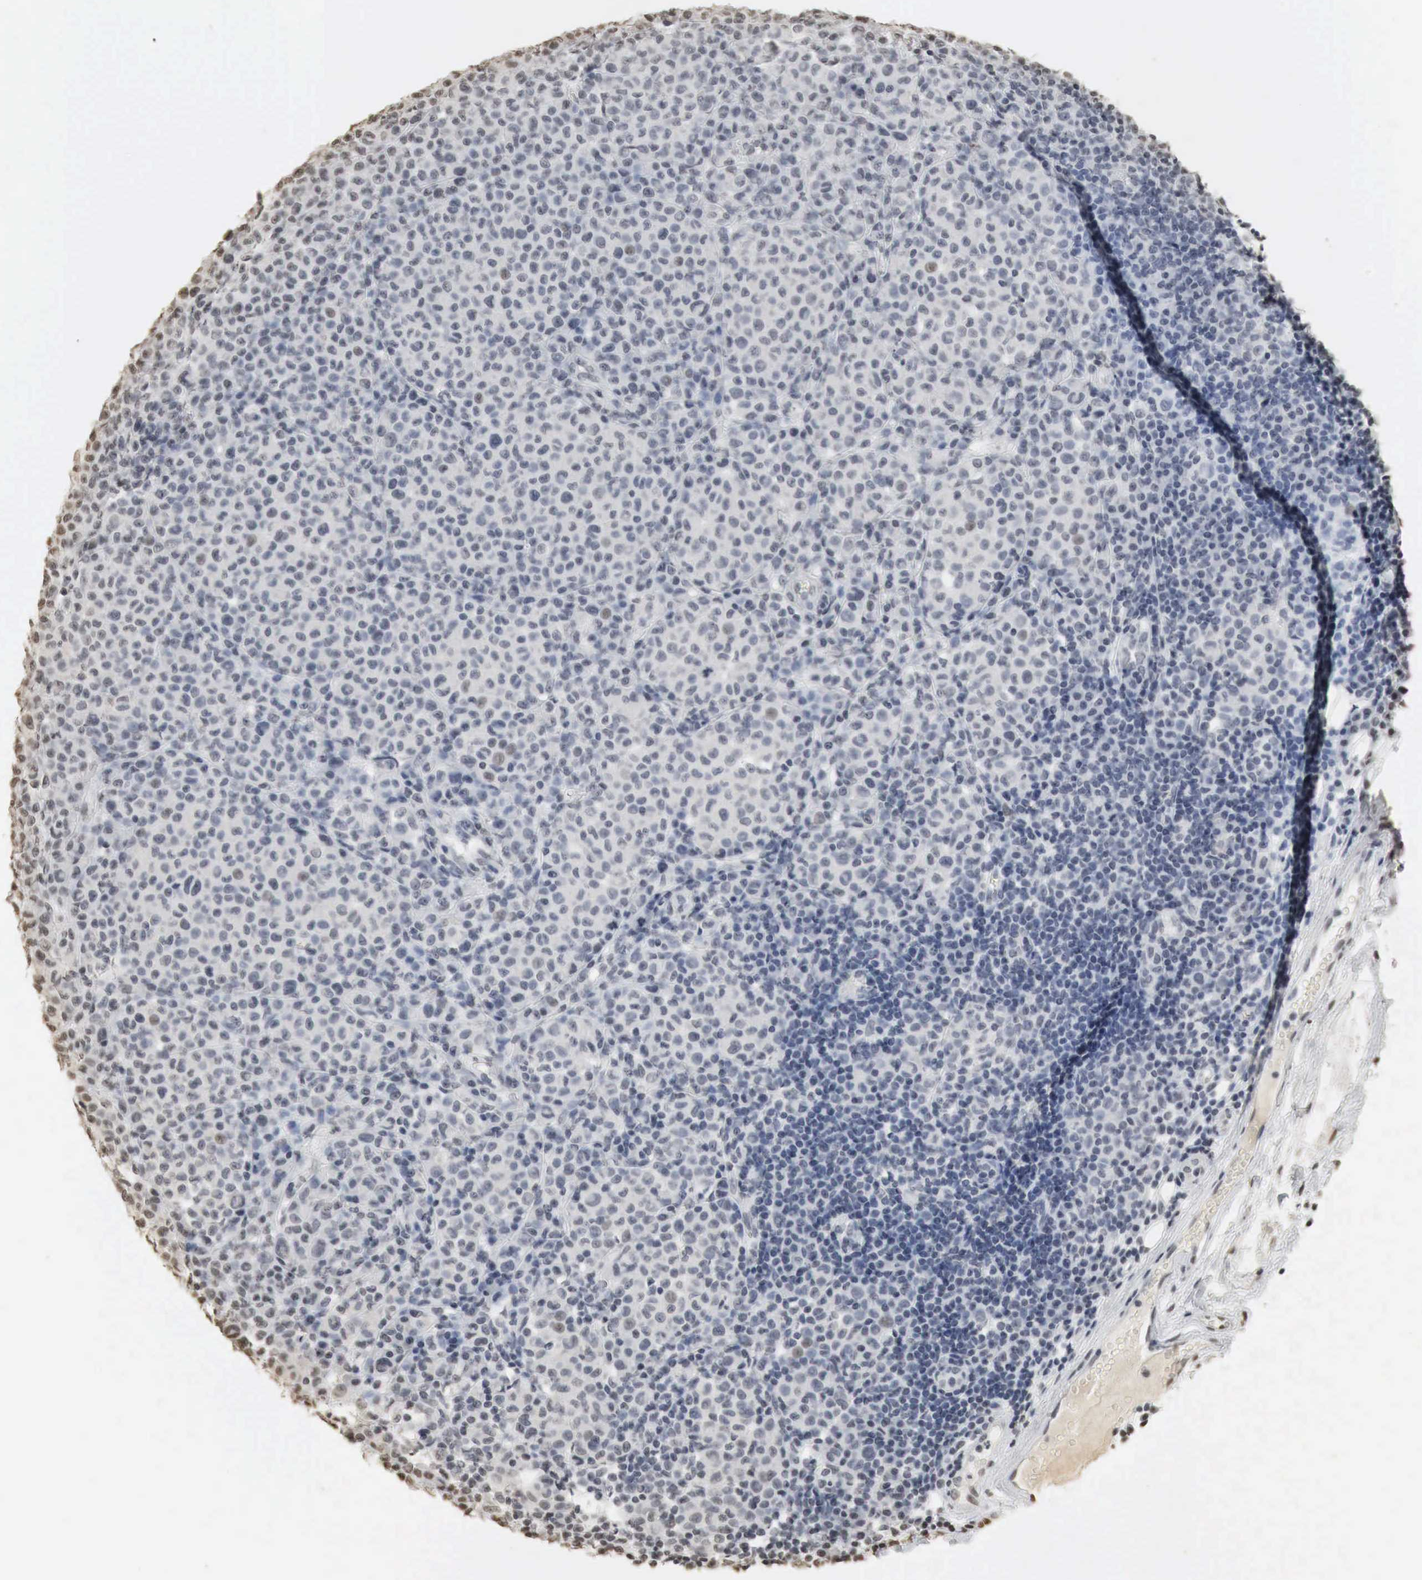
{"staining": {"intensity": "weak", "quantity": "<25%", "location": "nuclear"}, "tissue": "melanoma", "cell_type": "Tumor cells", "image_type": "cancer", "snomed": [{"axis": "morphology", "description": "Malignant melanoma, Metastatic site"}, {"axis": "topography", "description": "Skin"}], "caption": "A micrograph of melanoma stained for a protein reveals no brown staining in tumor cells. (Immunohistochemistry, brightfield microscopy, high magnification).", "gene": "ERBB4", "patient": {"sex": "male", "age": 32}}